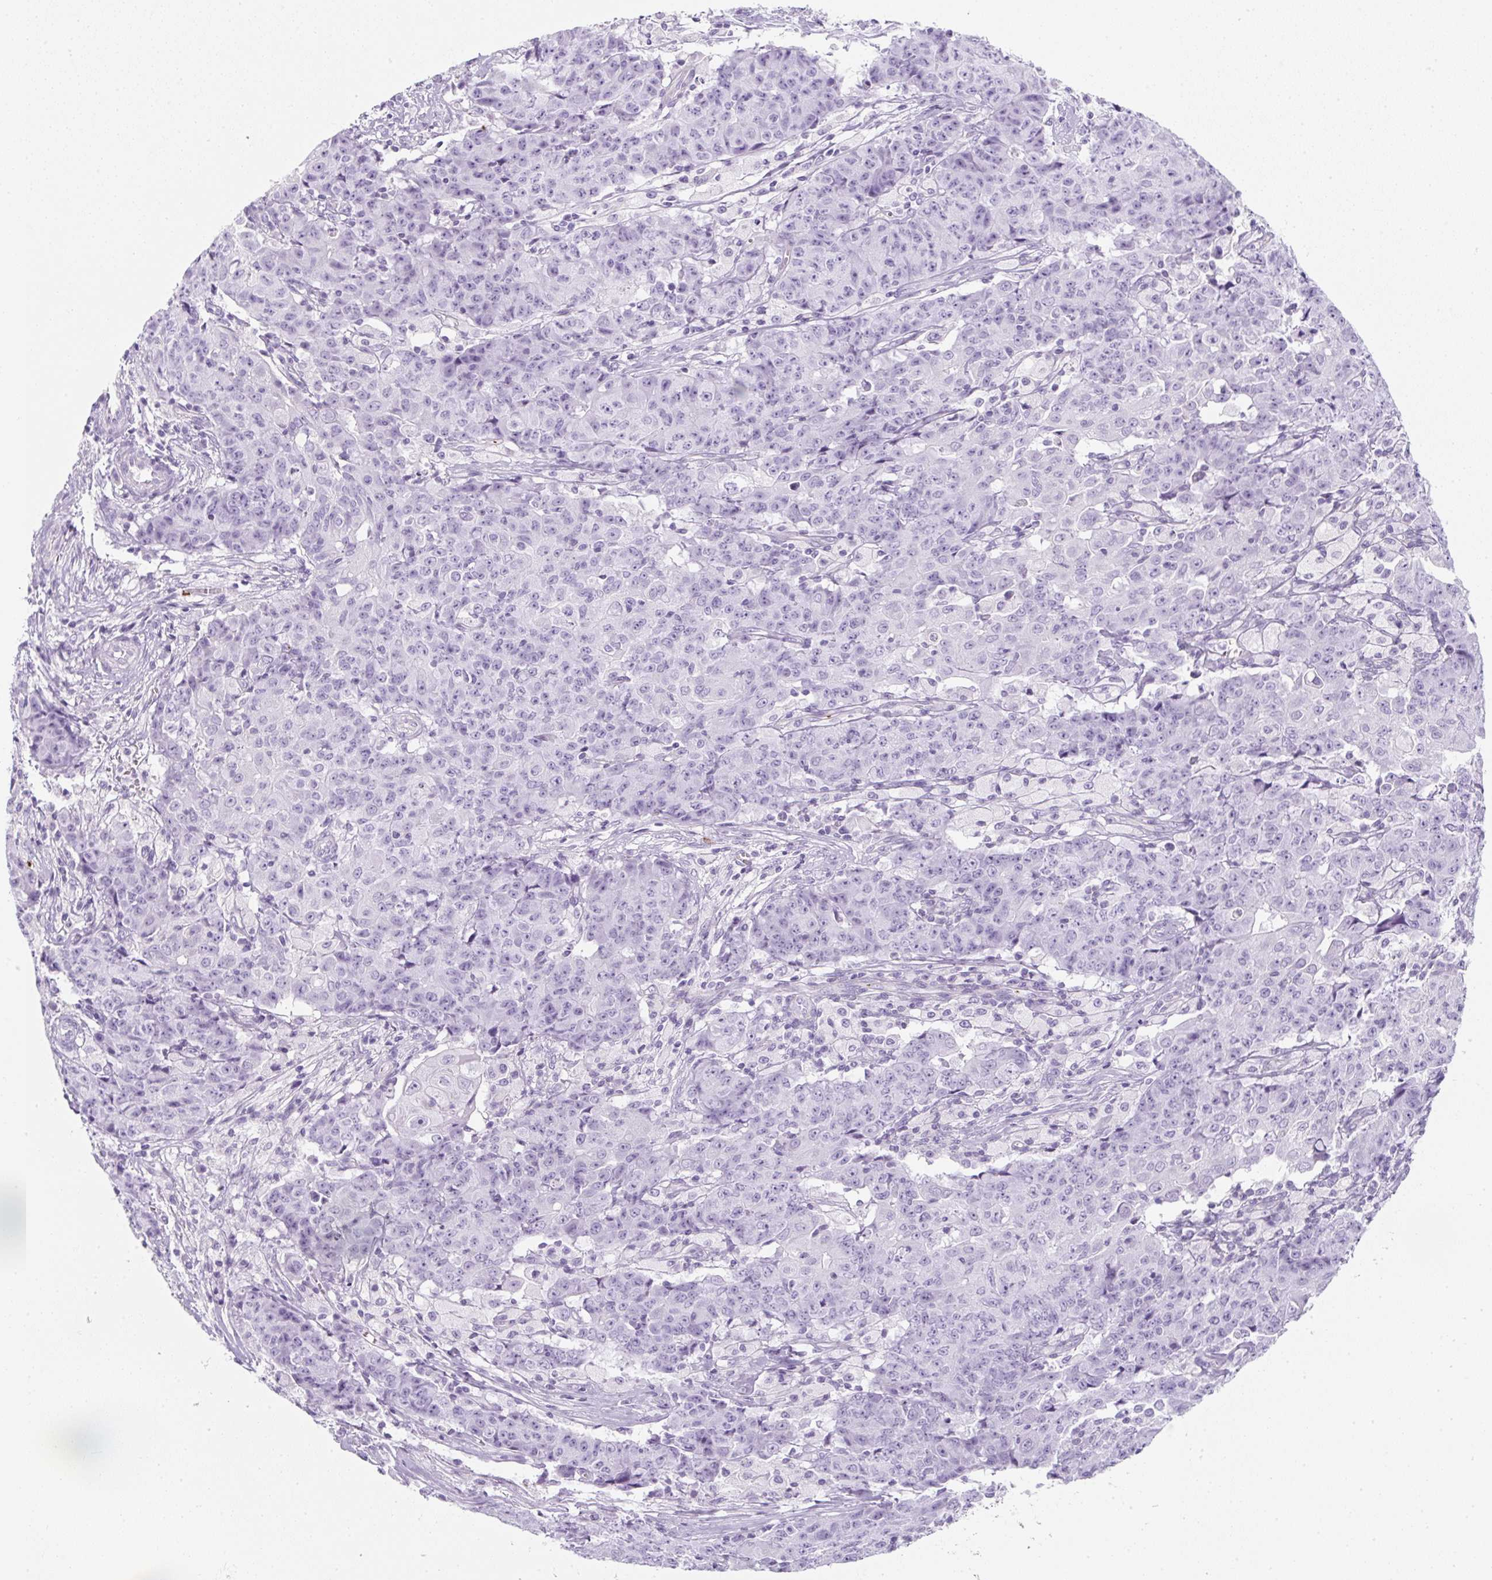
{"staining": {"intensity": "negative", "quantity": "none", "location": "none"}, "tissue": "ovarian cancer", "cell_type": "Tumor cells", "image_type": "cancer", "snomed": [{"axis": "morphology", "description": "Carcinoma, endometroid"}, {"axis": "topography", "description": "Ovary"}], "caption": "Ovarian cancer (endometroid carcinoma) stained for a protein using immunohistochemistry shows no staining tumor cells.", "gene": "PF4V1", "patient": {"sex": "female", "age": 42}}